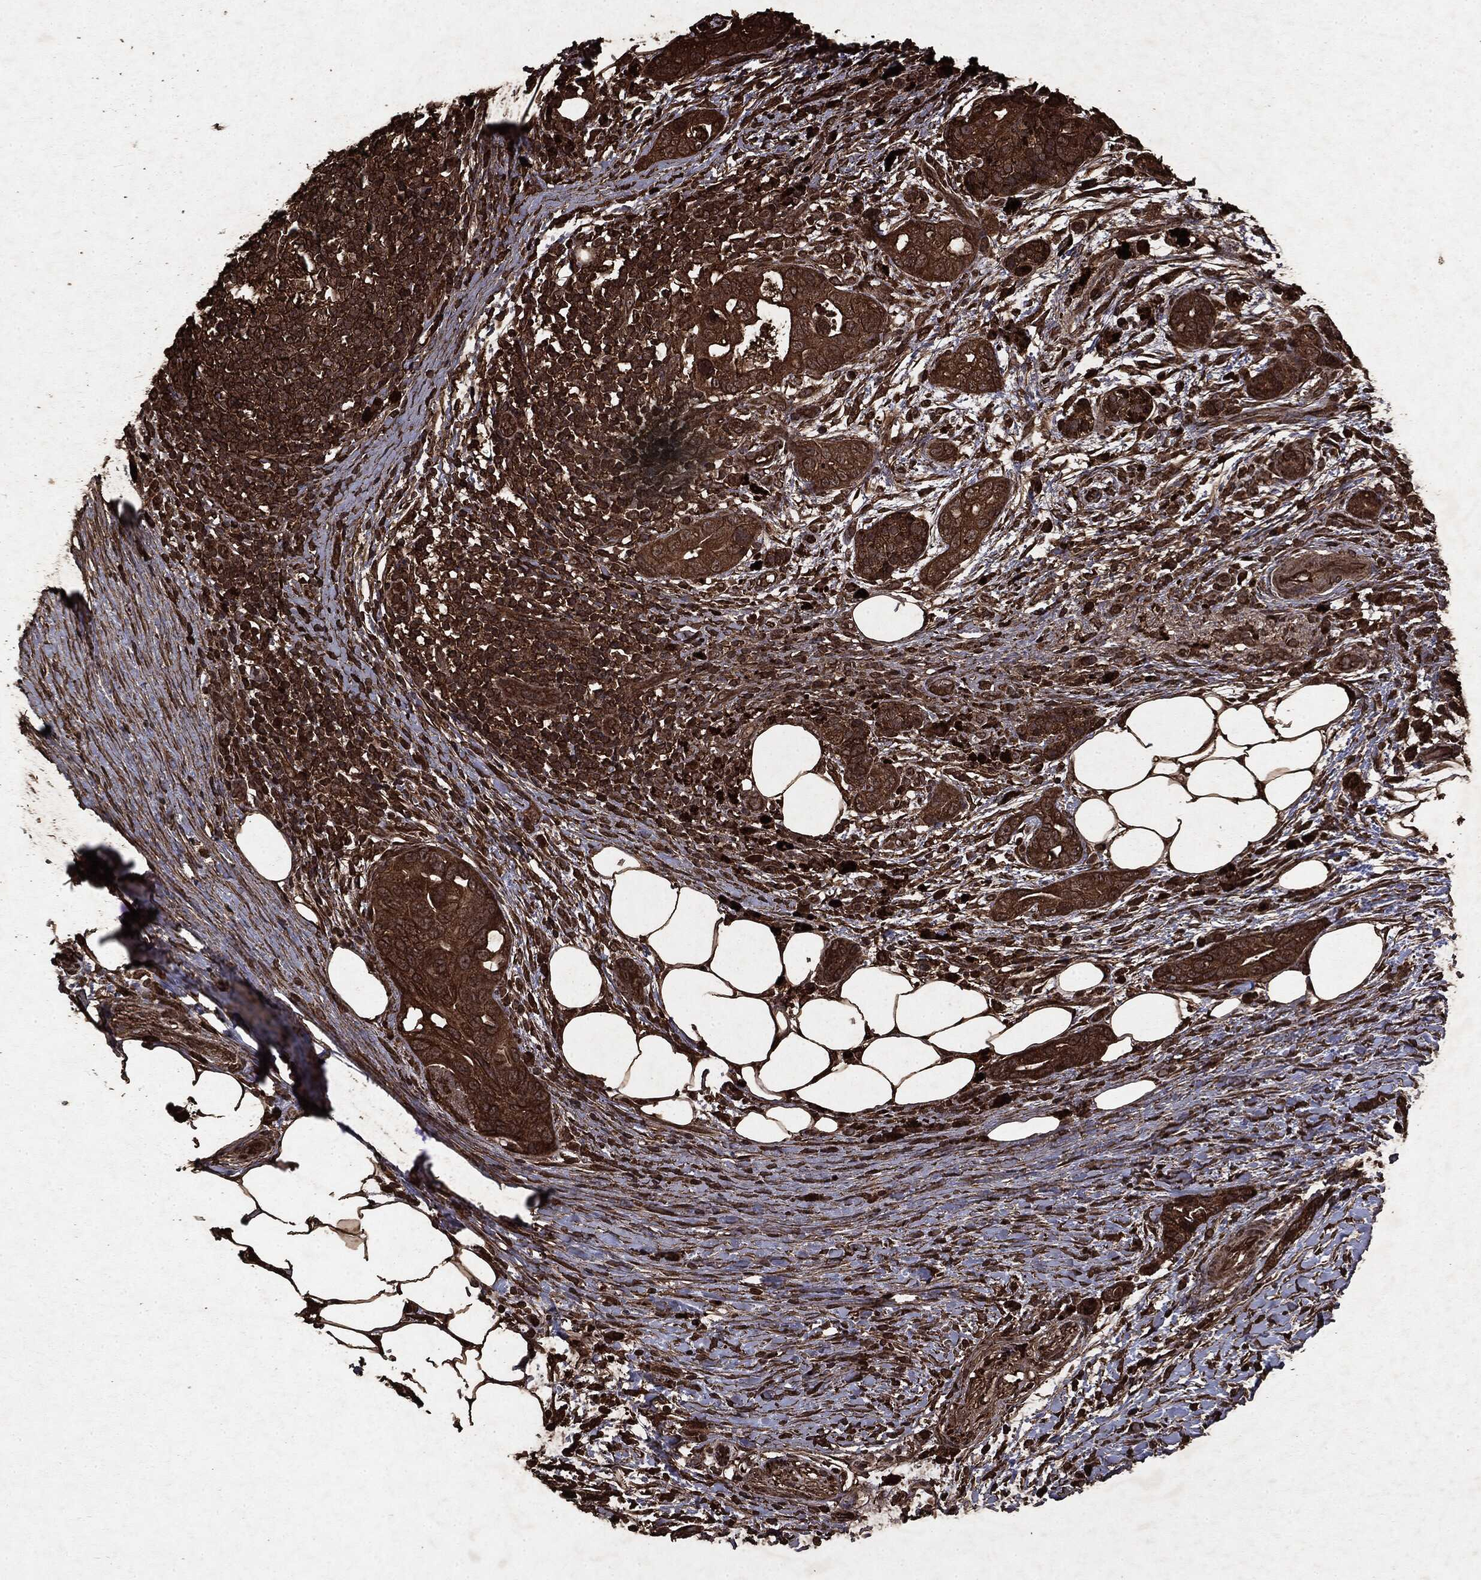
{"staining": {"intensity": "strong", "quantity": ">75%", "location": "cytoplasmic/membranous"}, "tissue": "pancreatic cancer", "cell_type": "Tumor cells", "image_type": "cancer", "snomed": [{"axis": "morphology", "description": "Adenocarcinoma, NOS"}, {"axis": "topography", "description": "Pancreas"}], "caption": "Immunohistochemistry (IHC) staining of pancreatic cancer (adenocarcinoma), which exhibits high levels of strong cytoplasmic/membranous positivity in approximately >75% of tumor cells indicating strong cytoplasmic/membranous protein staining. The staining was performed using DAB (3,3'-diaminobenzidine) (brown) for protein detection and nuclei were counterstained in hematoxylin (blue).", "gene": "ARAF", "patient": {"sex": "female", "age": 72}}